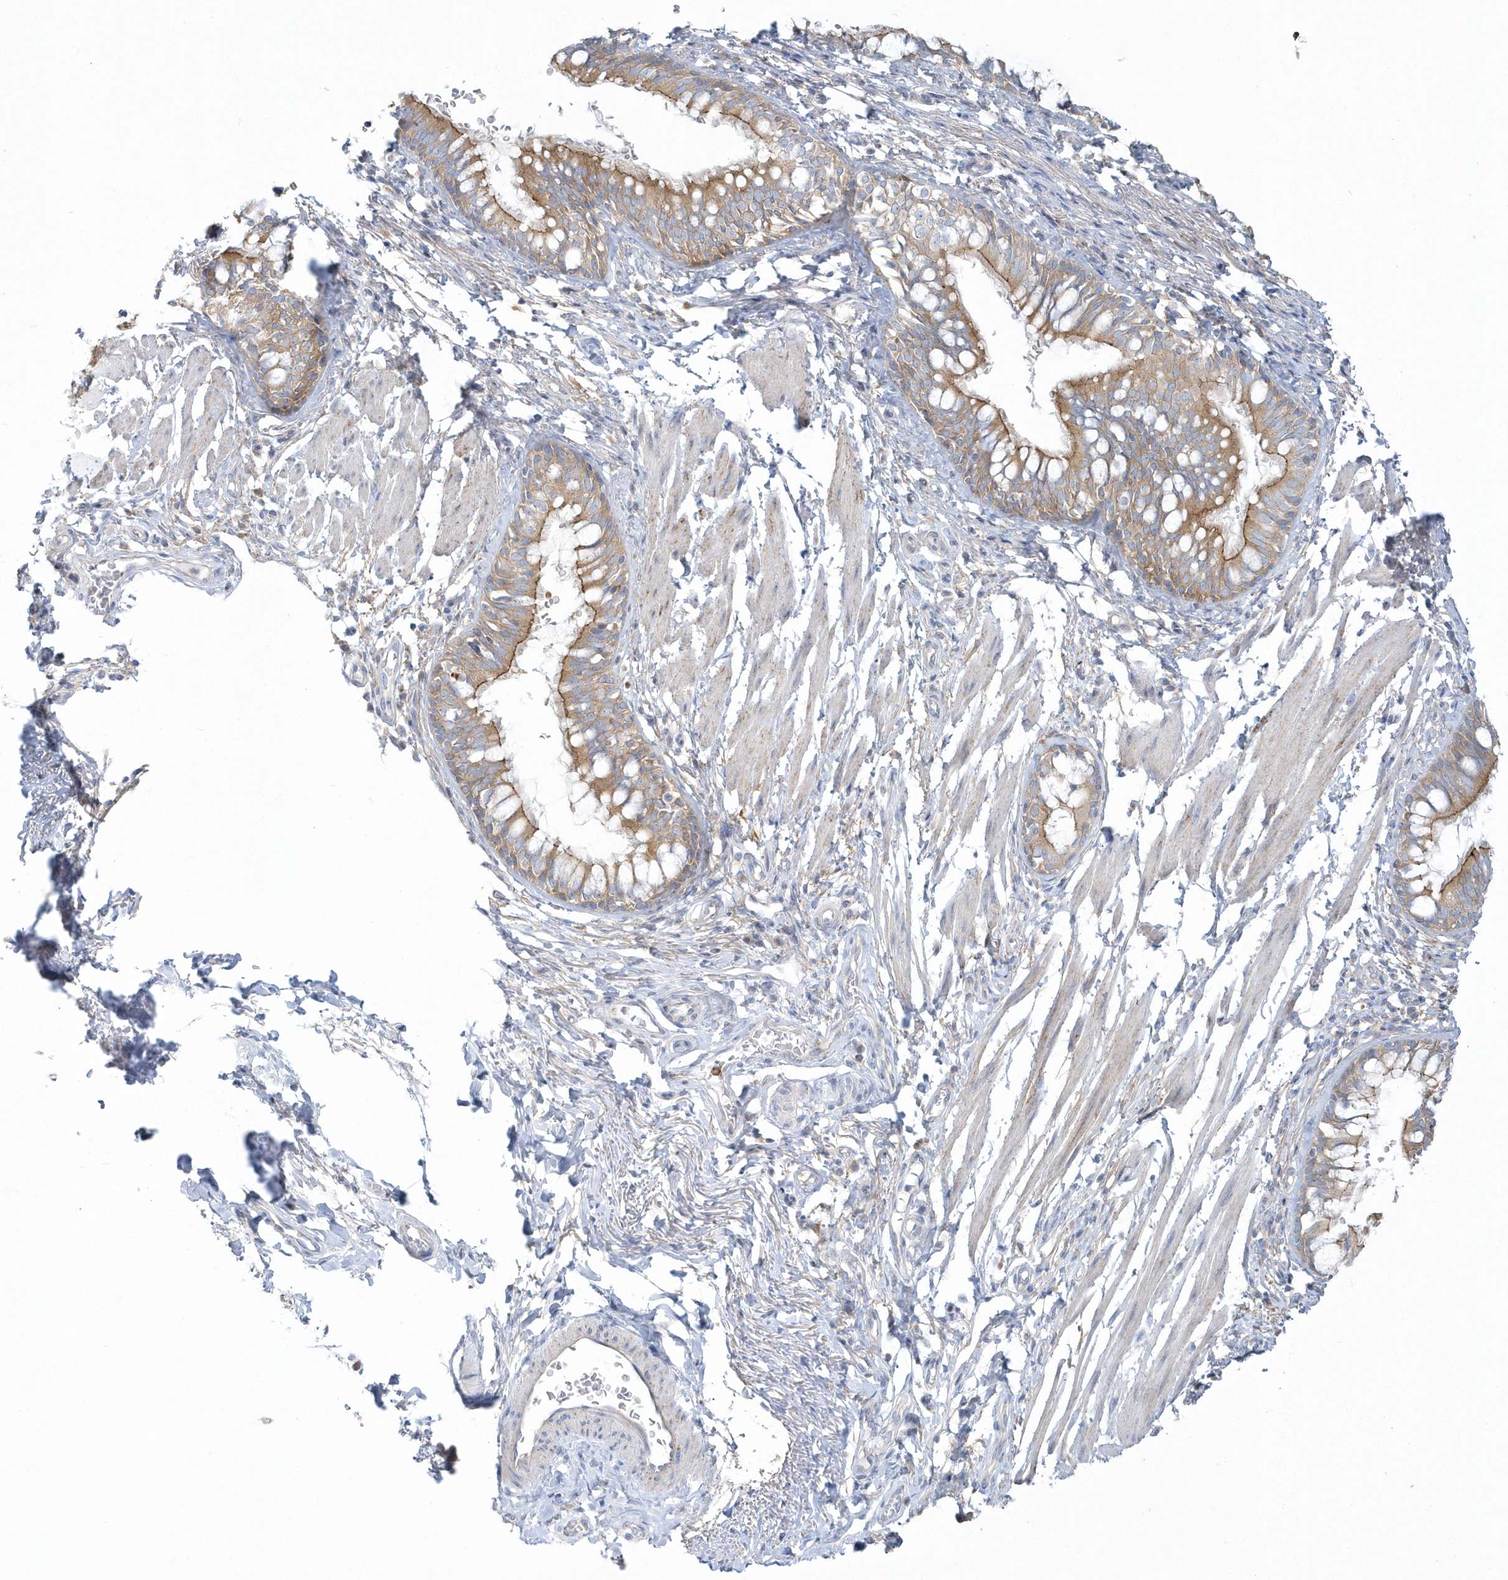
{"staining": {"intensity": "moderate", "quantity": ">75%", "location": "cytoplasmic/membranous"}, "tissue": "bronchus", "cell_type": "Respiratory epithelial cells", "image_type": "normal", "snomed": [{"axis": "morphology", "description": "Normal tissue, NOS"}, {"axis": "topography", "description": "Cartilage tissue"}, {"axis": "topography", "description": "Bronchus"}], "caption": "This image displays immunohistochemistry (IHC) staining of unremarkable bronchus, with medium moderate cytoplasmic/membranous staining in about >75% of respiratory epithelial cells.", "gene": "DNAJC18", "patient": {"sex": "female", "age": 36}}